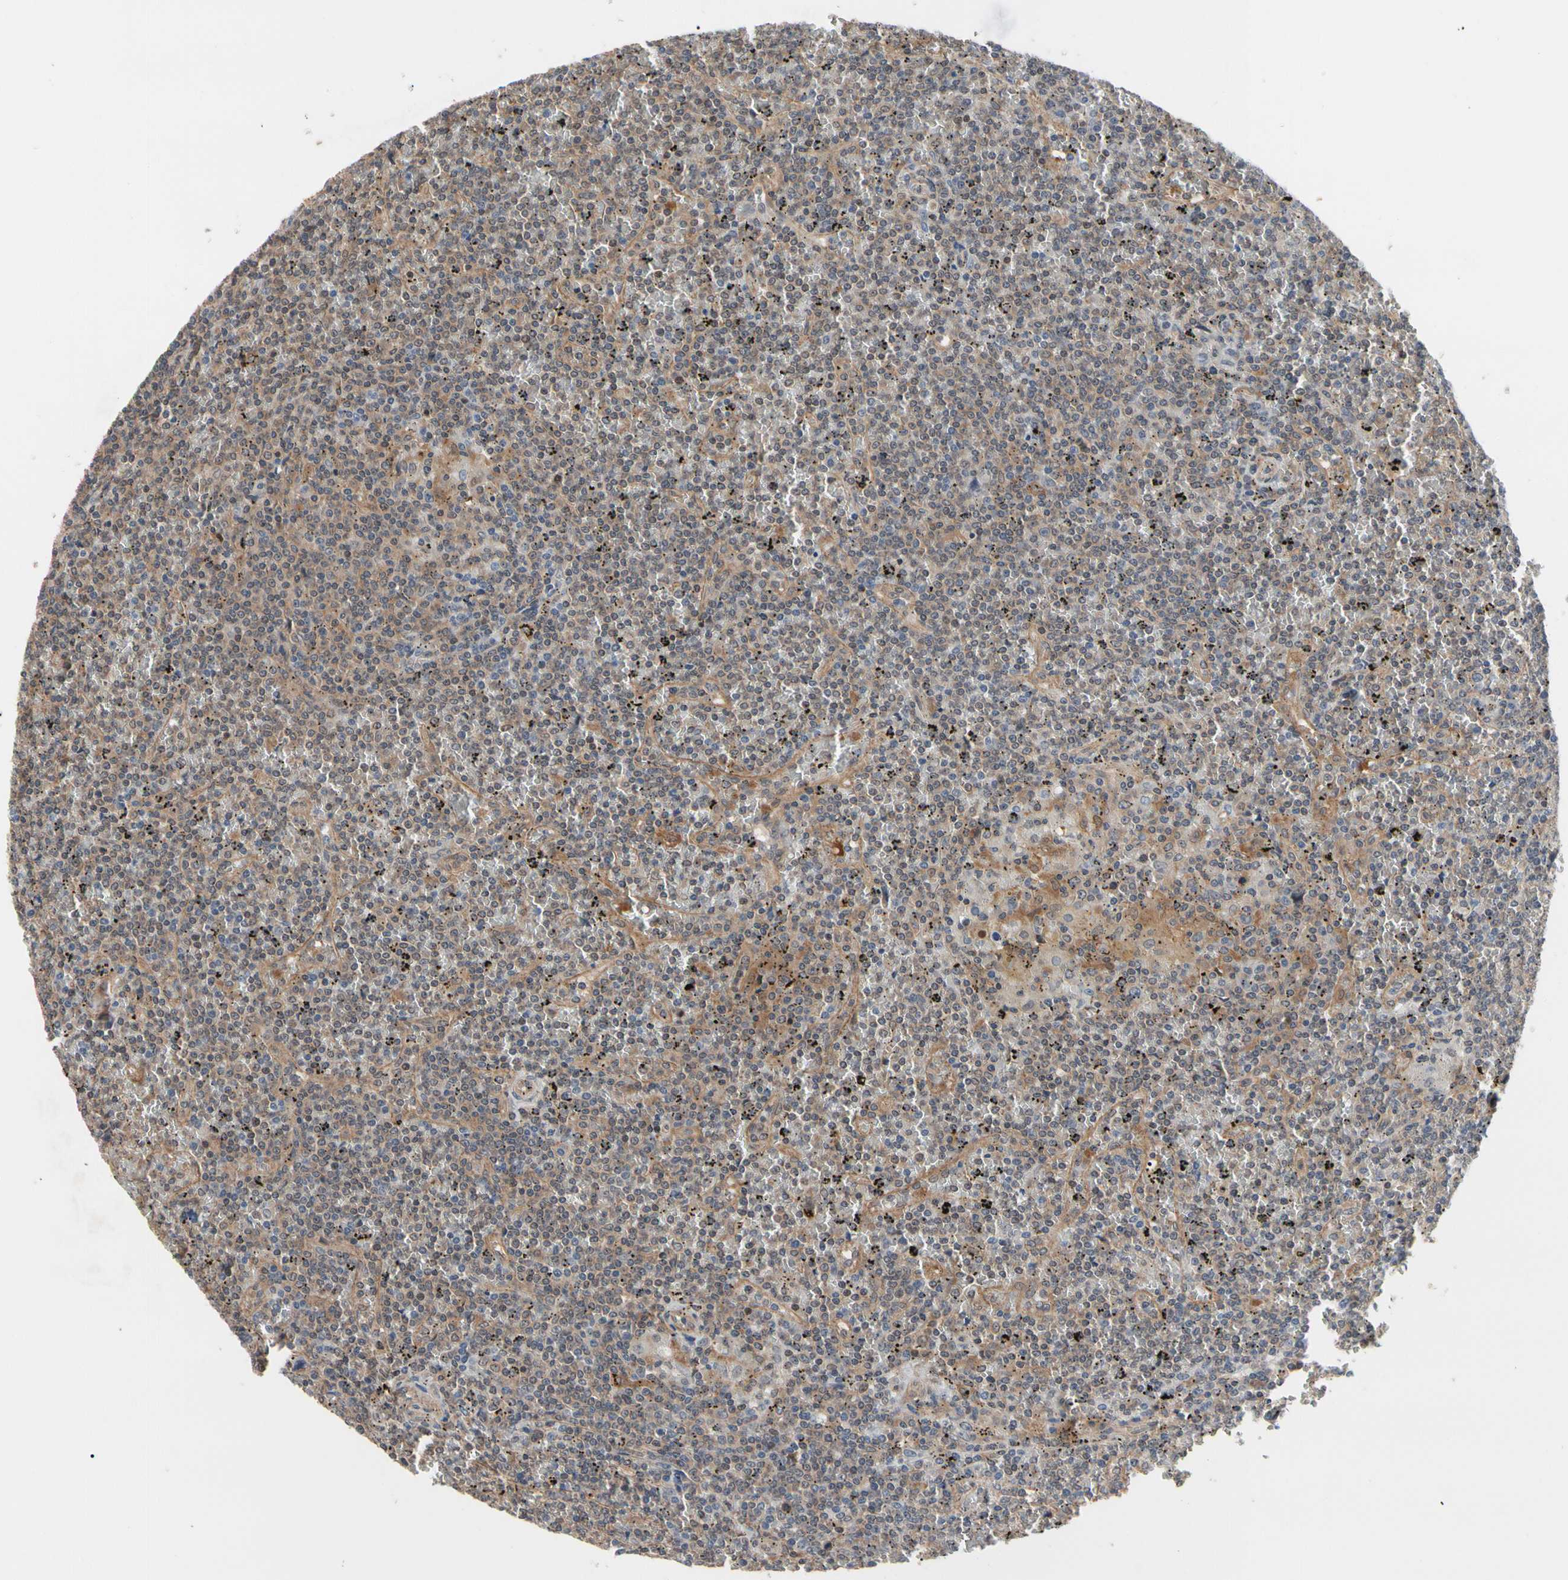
{"staining": {"intensity": "moderate", "quantity": ">75%", "location": "cytoplasmic/membranous"}, "tissue": "lymphoma", "cell_type": "Tumor cells", "image_type": "cancer", "snomed": [{"axis": "morphology", "description": "Malignant lymphoma, non-Hodgkin's type, Low grade"}, {"axis": "topography", "description": "Spleen"}], "caption": "High-magnification brightfield microscopy of lymphoma stained with DAB (3,3'-diaminobenzidine) (brown) and counterstained with hematoxylin (blue). tumor cells exhibit moderate cytoplasmic/membranous staining is appreciated in about>75% of cells.", "gene": "DPP8", "patient": {"sex": "female", "age": 19}}